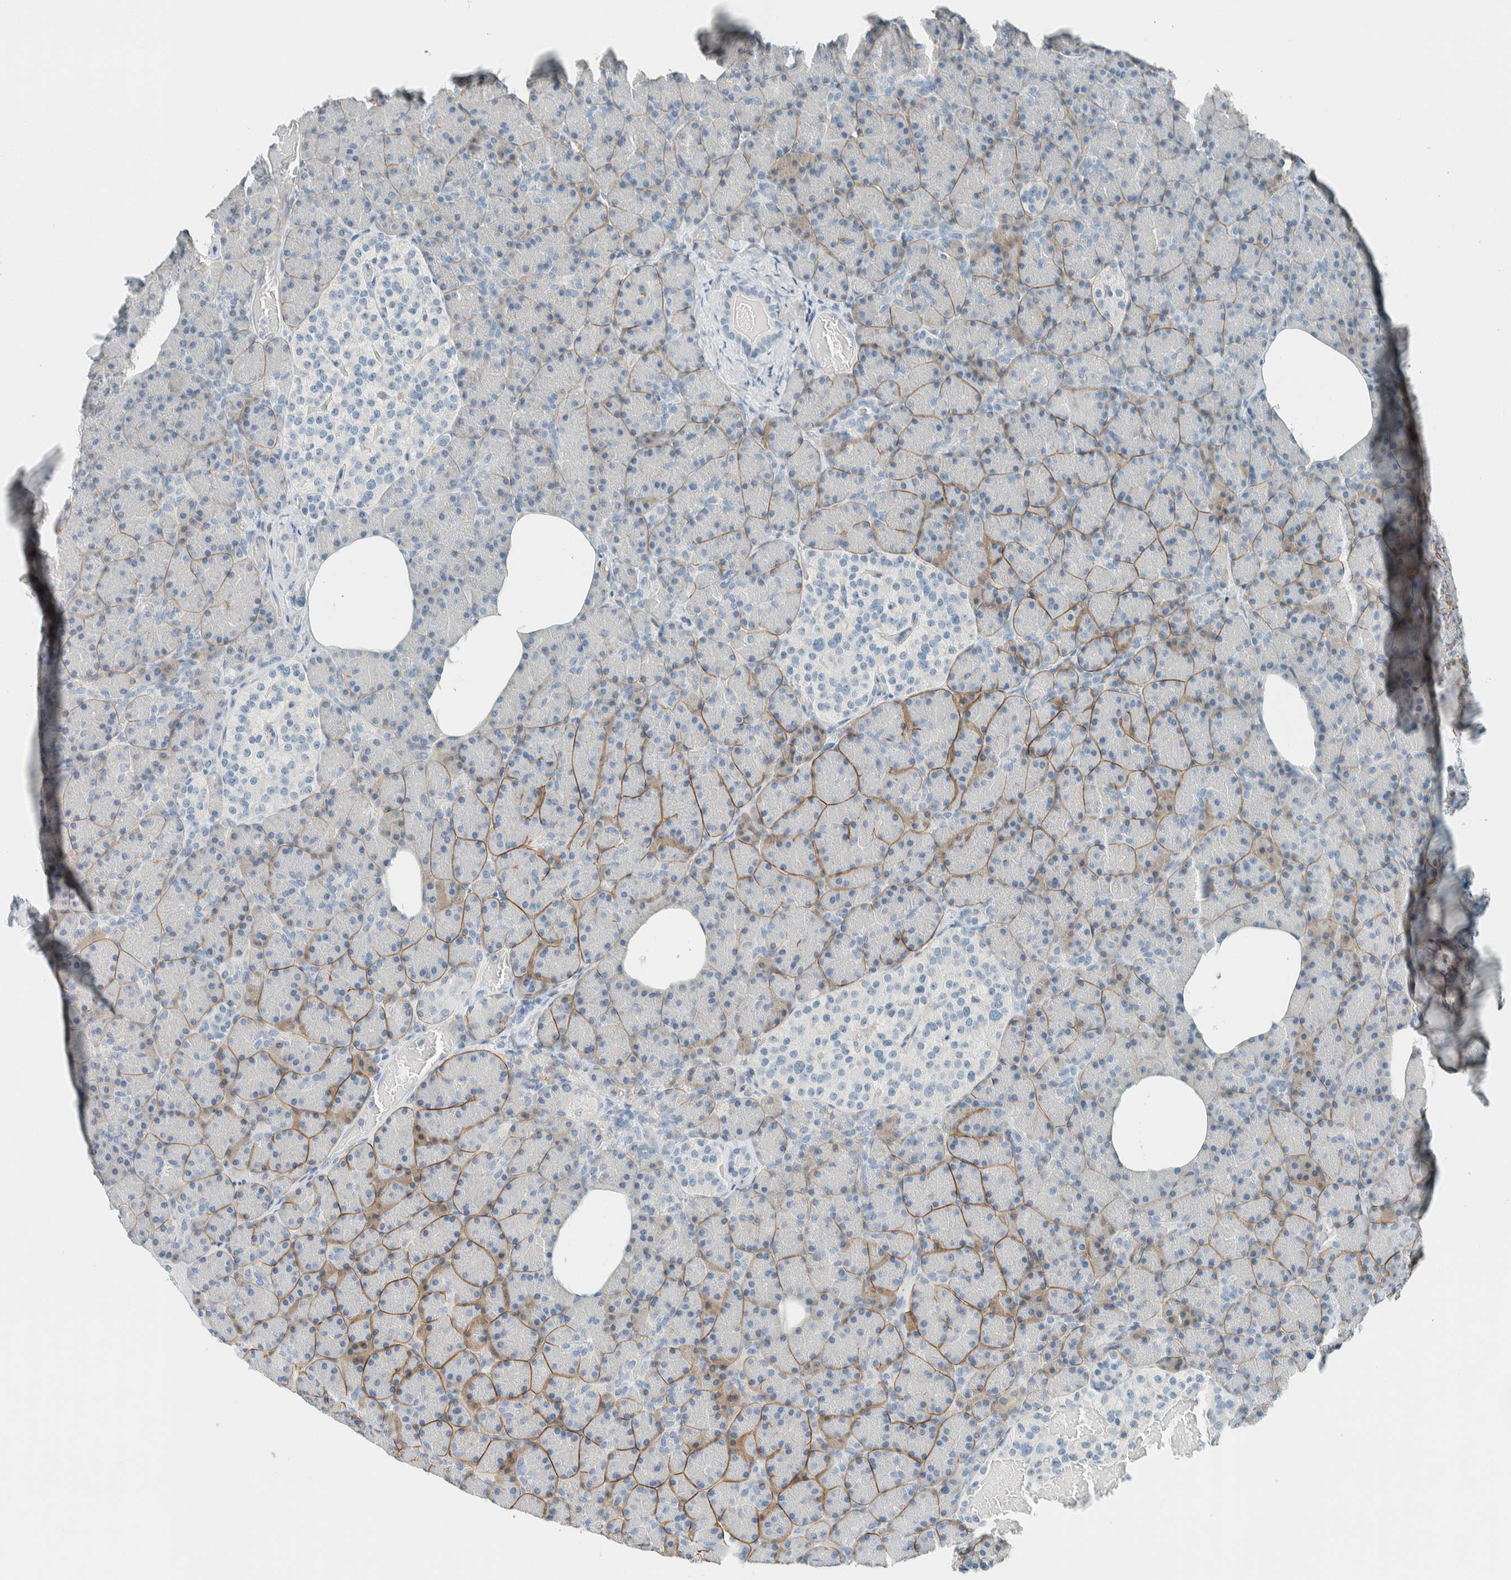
{"staining": {"intensity": "moderate", "quantity": "25%-75%", "location": "cytoplasmic/membranous"}, "tissue": "pancreas", "cell_type": "Exocrine glandular cells", "image_type": "normal", "snomed": [{"axis": "morphology", "description": "Normal tissue, NOS"}, {"axis": "topography", "description": "Pancreas"}], "caption": "High-power microscopy captured an IHC photomicrograph of benign pancreas, revealing moderate cytoplasmic/membranous staining in approximately 25%-75% of exocrine glandular cells. (IHC, brightfield microscopy, high magnification).", "gene": "SLFN12", "patient": {"sex": "female", "age": 43}}